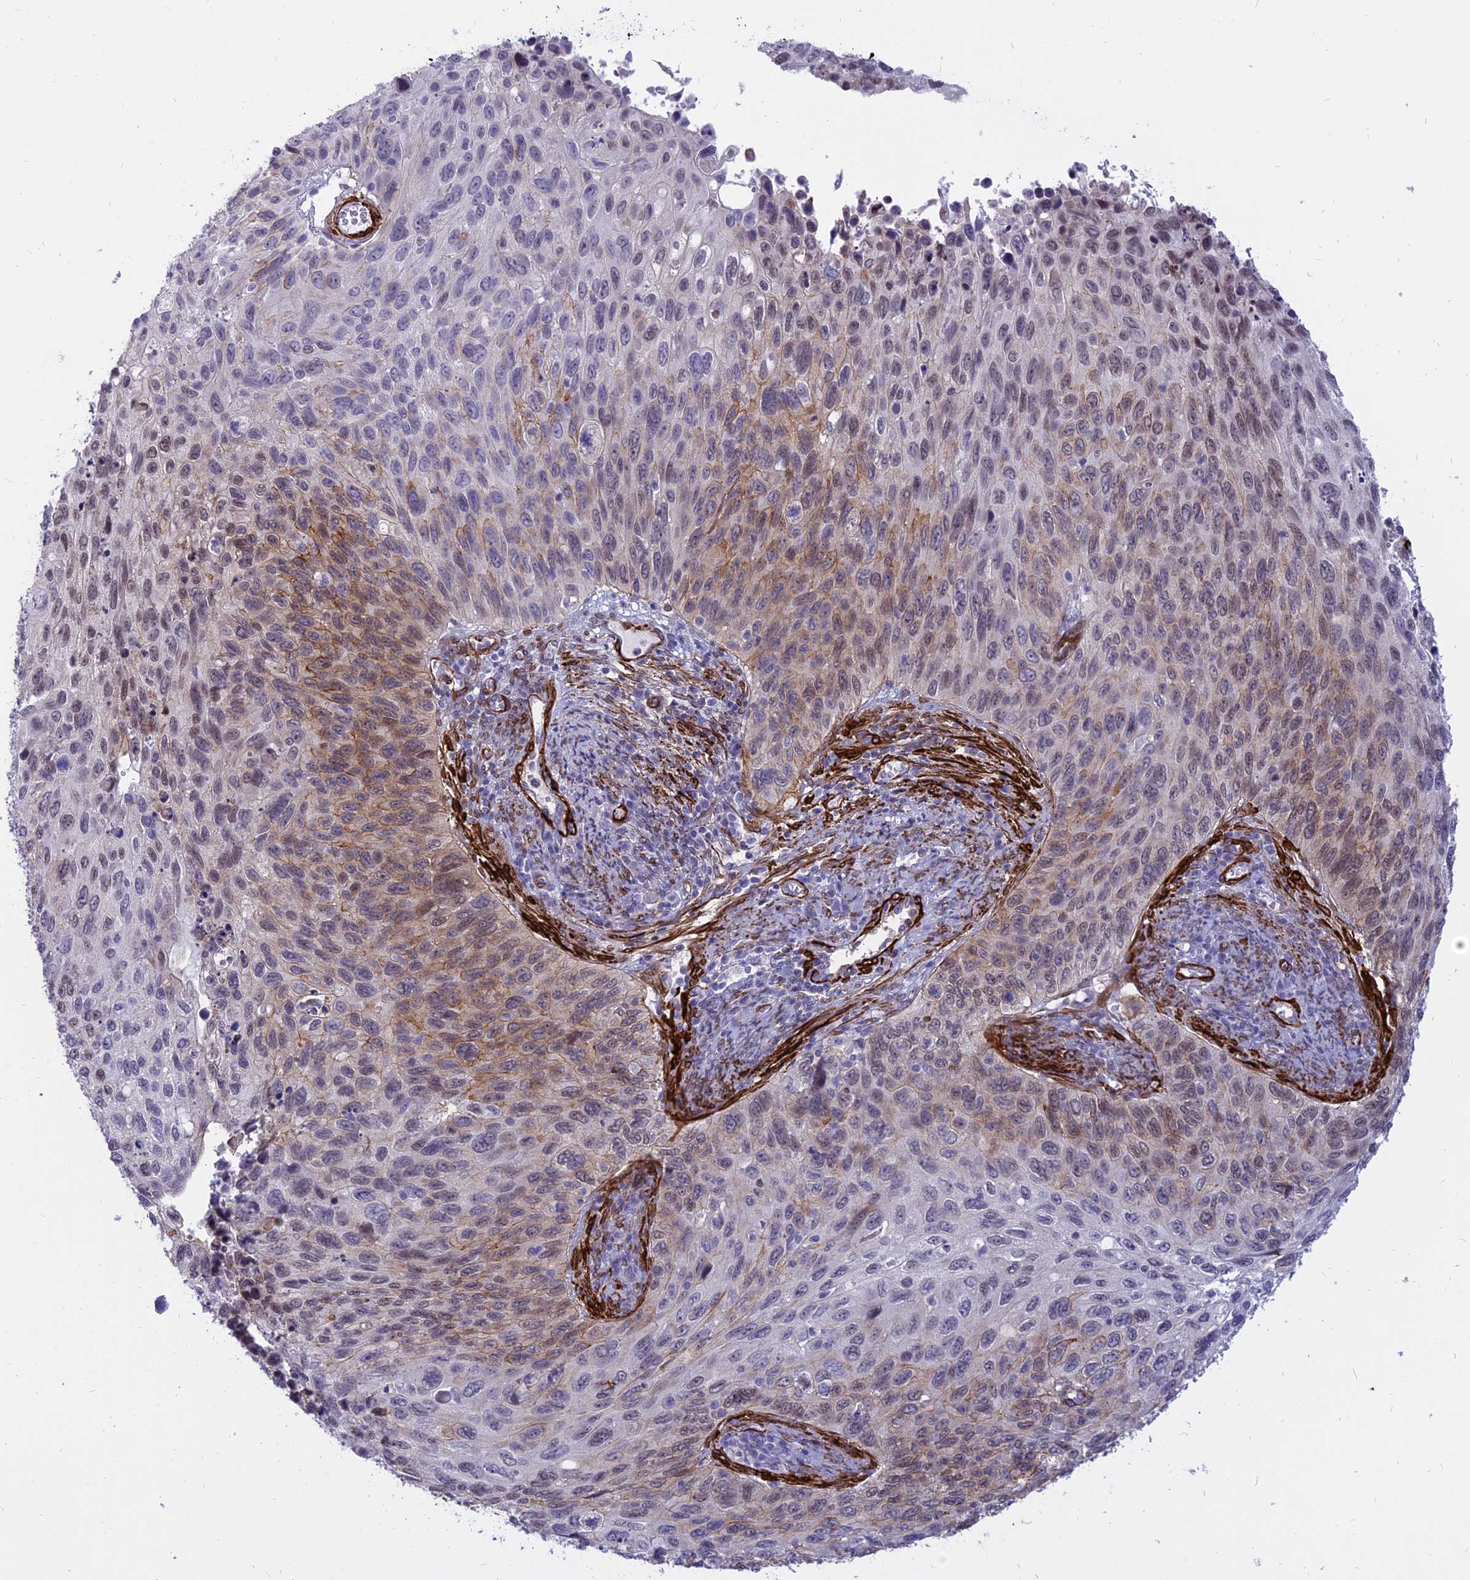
{"staining": {"intensity": "weak", "quantity": "25%-75%", "location": "cytoplasmic/membranous,nuclear"}, "tissue": "cervical cancer", "cell_type": "Tumor cells", "image_type": "cancer", "snomed": [{"axis": "morphology", "description": "Squamous cell carcinoma, NOS"}, {"axis": "topography", "description": "Cervix"}], "caption": "Cervical squamous cell carcinoma was stained to show a protein in brown. There is low levels of weak cytoplasmic/membranous and nuclear positivity in about 25%-75% of tumor cells. The protein of interest is shown in brown color, while the nuclei are stained blue.", "gene": "CENPV", "patient": {"sex": "female", "age": 70}}